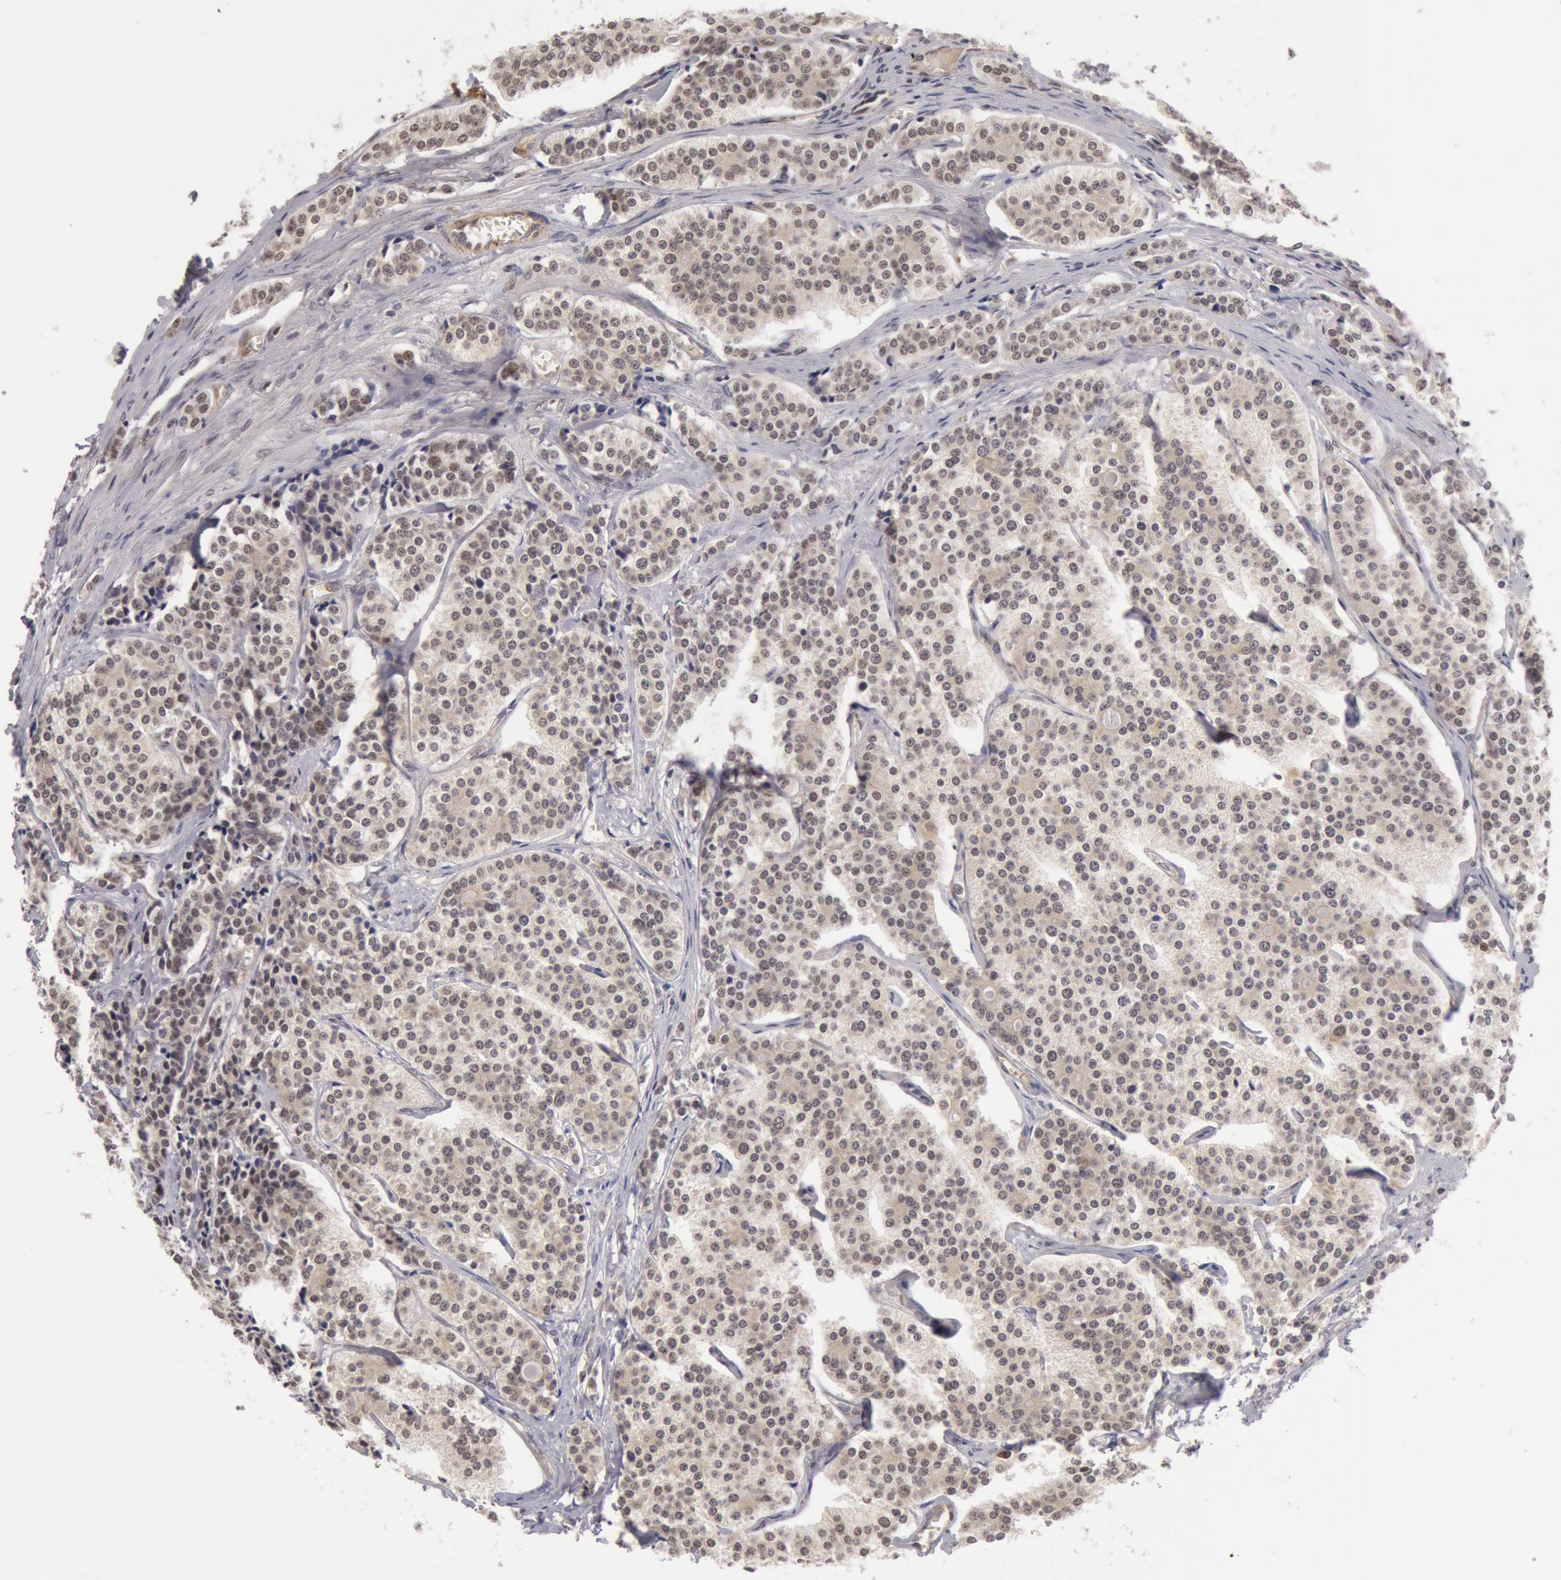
{"staining": {"intensity": "negative", "quantity": "none", "location": "none"}, "tissue": "carcinoid", "cell_type": "Tumor cells", "image_type": "cancer", "snomed": [{"axis": "morphology", "description": "Carcinoid, malignant, NOS"}, {"axis": "topography", "description": "Small intestine"}], "caption": "An image of carcinoid (malignant) stained for a protein reveals no brown staining in tumor cells.", "gene": "SYTL4", "patient": {"sex": "male", "age": 63}}